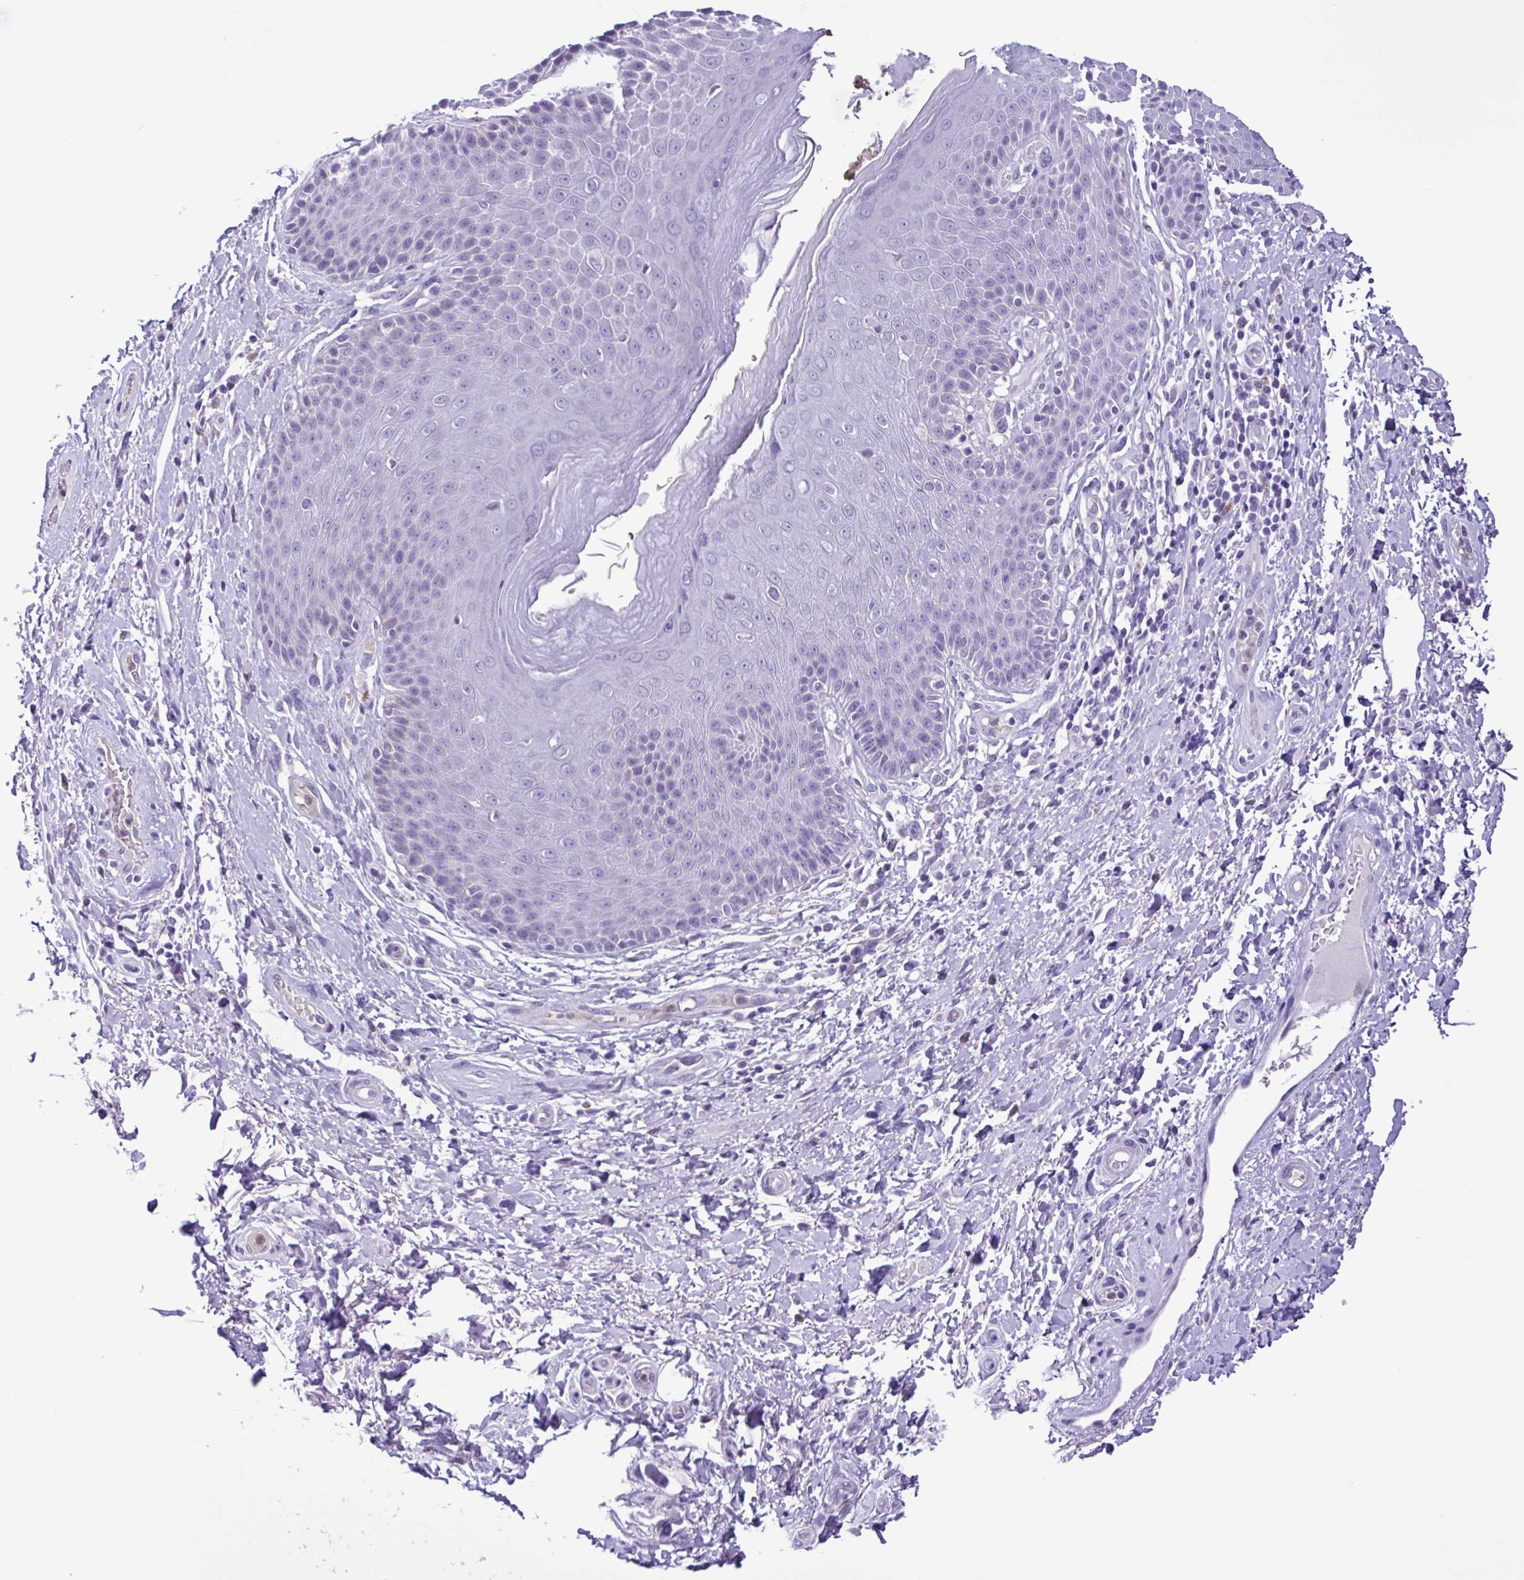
{"staining": {"intensity": "negative", "quantity": "none", "location": "none"}, "tissue": "skin", "cell_type": "Epidermal cells", "image_type": "normal", "snomed": [{"axis": "morphology", "description": "Normal tissue, NOS"}, {"axis": "topography", "description": "Anal"}, {"axis": "topography", "description": "Peripheral nerve tissue"}], "caption": "The photomicrograph demonstrates no significant expression in epidermal cells of skin.", "gene": "CBY2", "patient": {"sex": "male", "age": 51}}